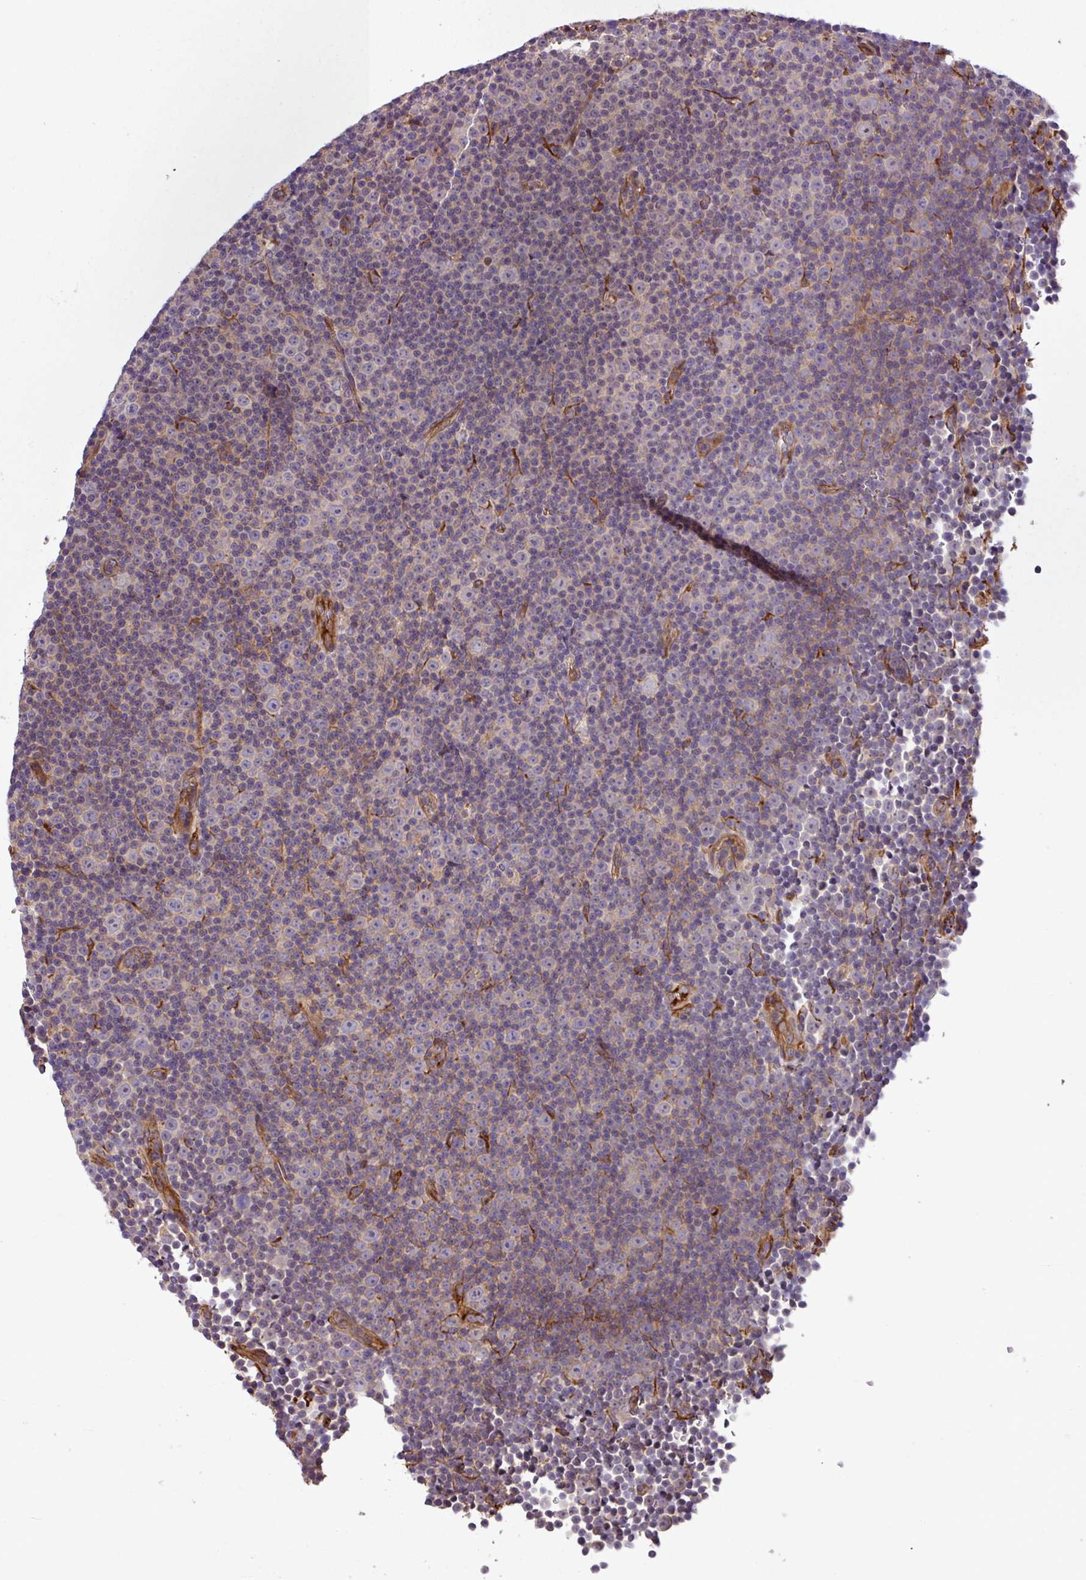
{"staining": {"intensity": "negative", "quantity": "none", "location": "none"}, "tissue": "lymphoma", "cell_type": "Tumor cells", "image_type": "cancer", "snomed": [{"axis": "morphology", "description": "Malignant lymphoma, non-Hodgkin's type, Low grade"}, {"axis": "topography", "description": "Lymph node"}], "caption": "The micrograph exhibits no staining of tumor cells in lymphoma.", "gene": "ZNF266", "patient": {"sex": "female", "age": 67}}